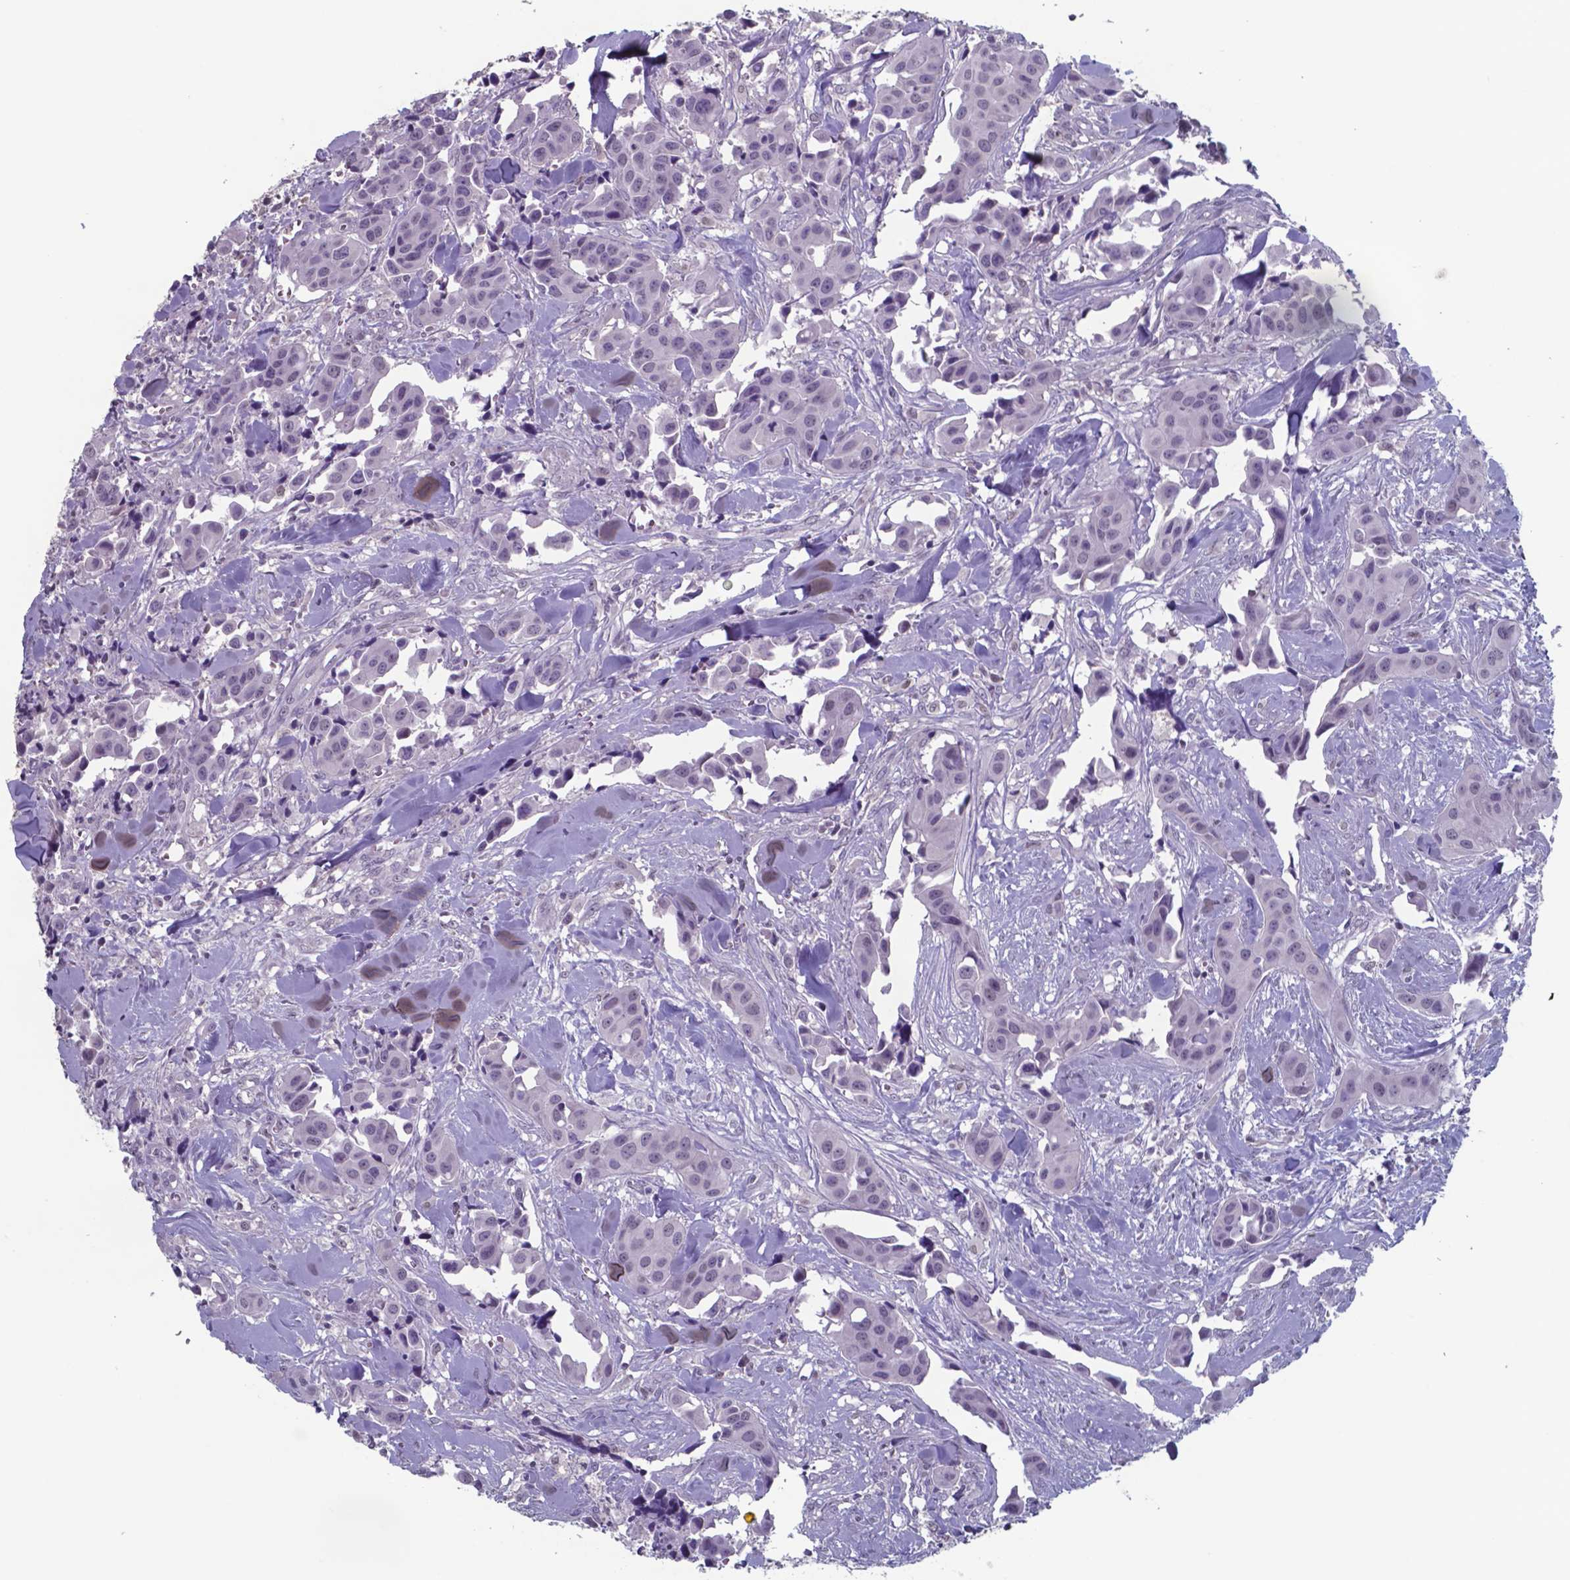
{"staining": {"intensity": "negative", "quantity": "none", "location": "none"}, "tissue": "head and neck cancer", "cell_type": "Tumor cells", "image_type": "cancer", "snomed": [{"axis": "morphology", "description": "Adenocarcinoma, NOS"}, {"axis": "topography", "description": "Head-Neck"}], "caption": "The histopathology image shows no significant expression in tumor cells of head and neck cancer.", "gene": "TDP2", "patient": {"sex": "male", "age": 76}}